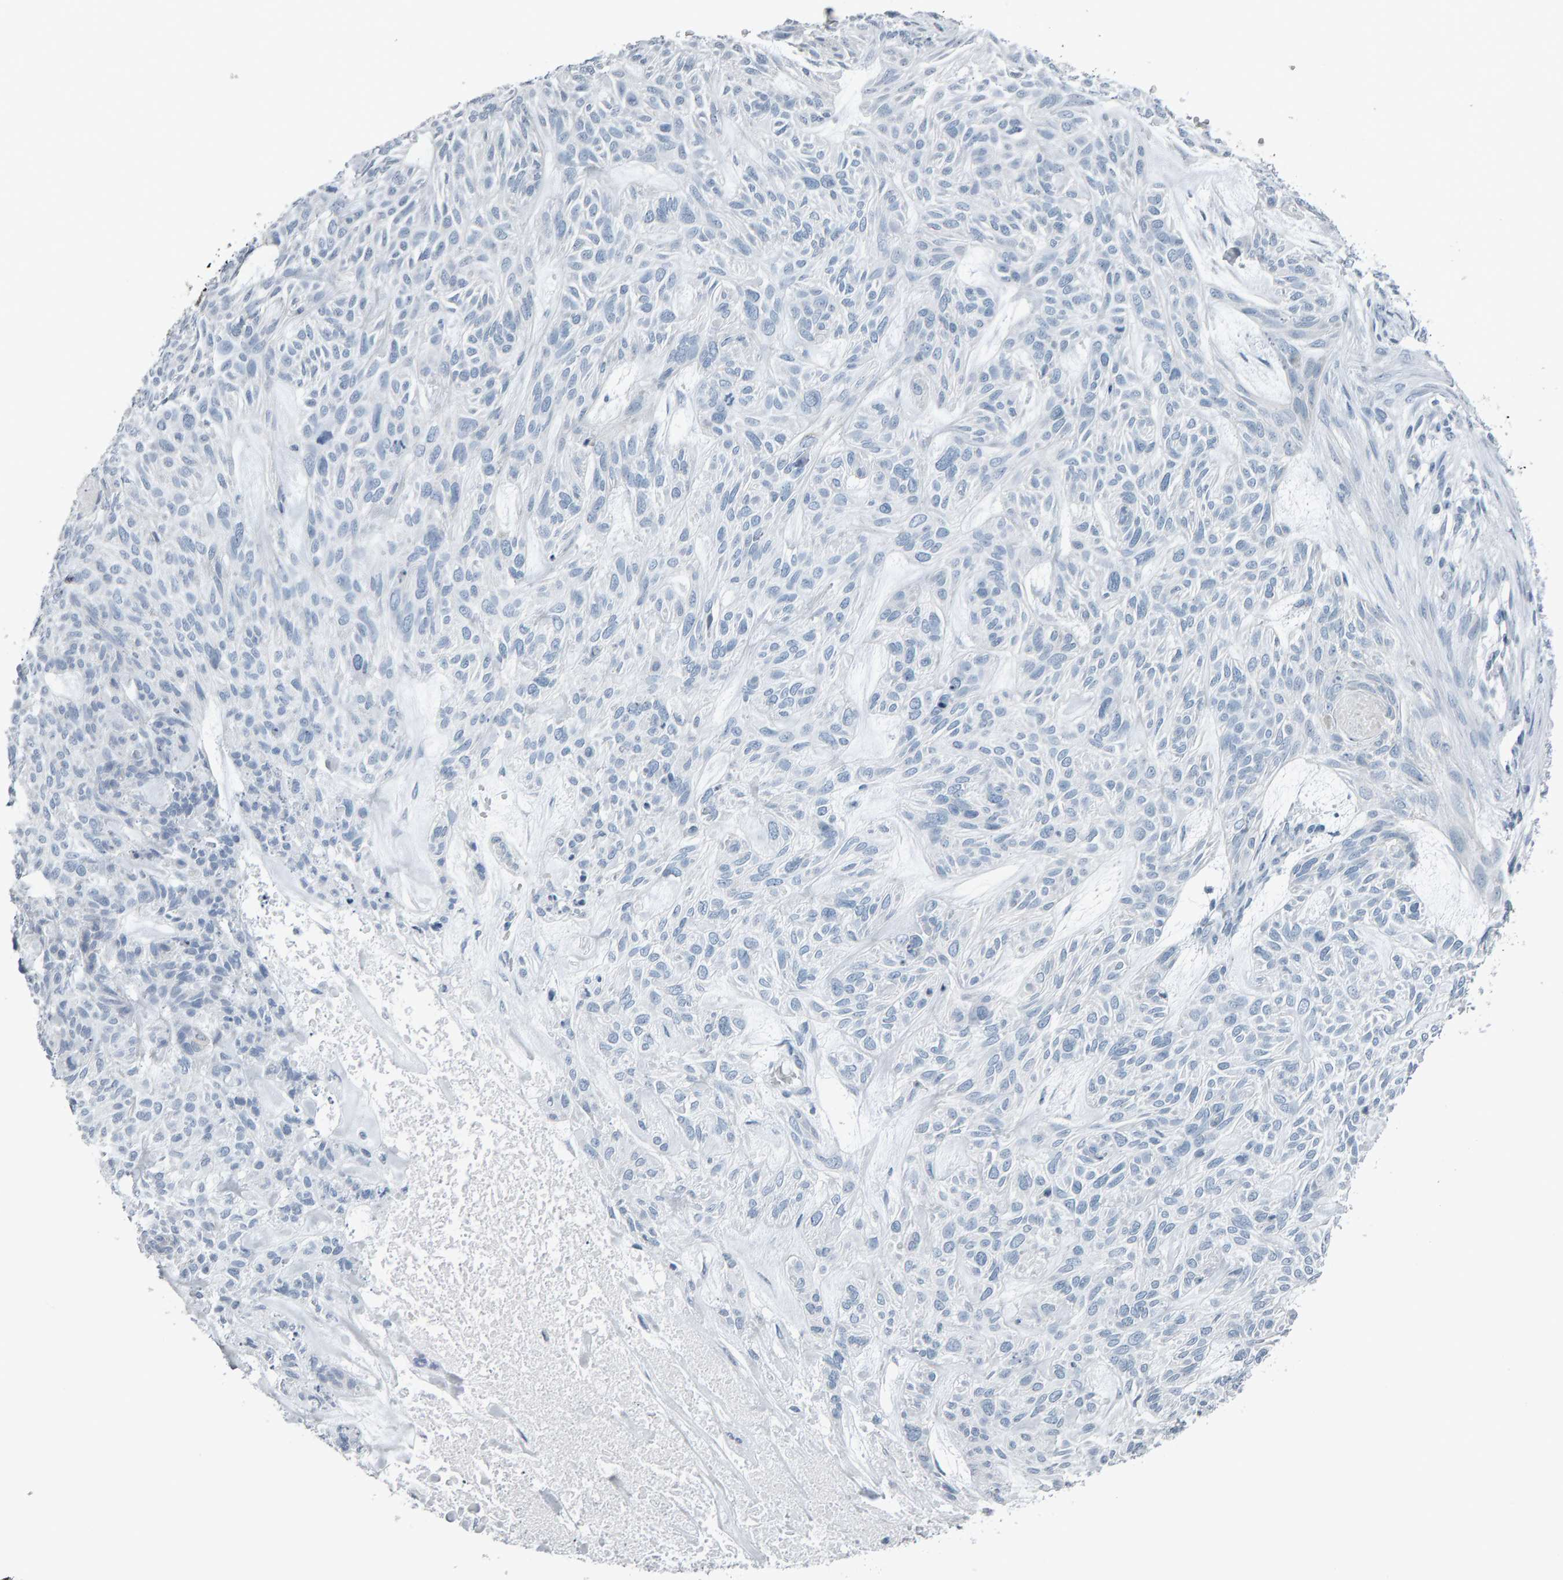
{"staining": {"intensity": "negative", "quantity": "none", "location": "none"}, "tissue": "skin cancer", "cell_type": "Tumor cells", "image_type": "cancer", "snomed": [{"axis": "morphology", "description": "Basal cell carcinoma"}, {"axis": "topography", "description": "Skin"}], "caption": "A photomicrograph of human basal cell carcinoma (skin) is negative for staining in tumor cells.", "gene": "PYY", "patient": {"sex": "male", "age": 55}}